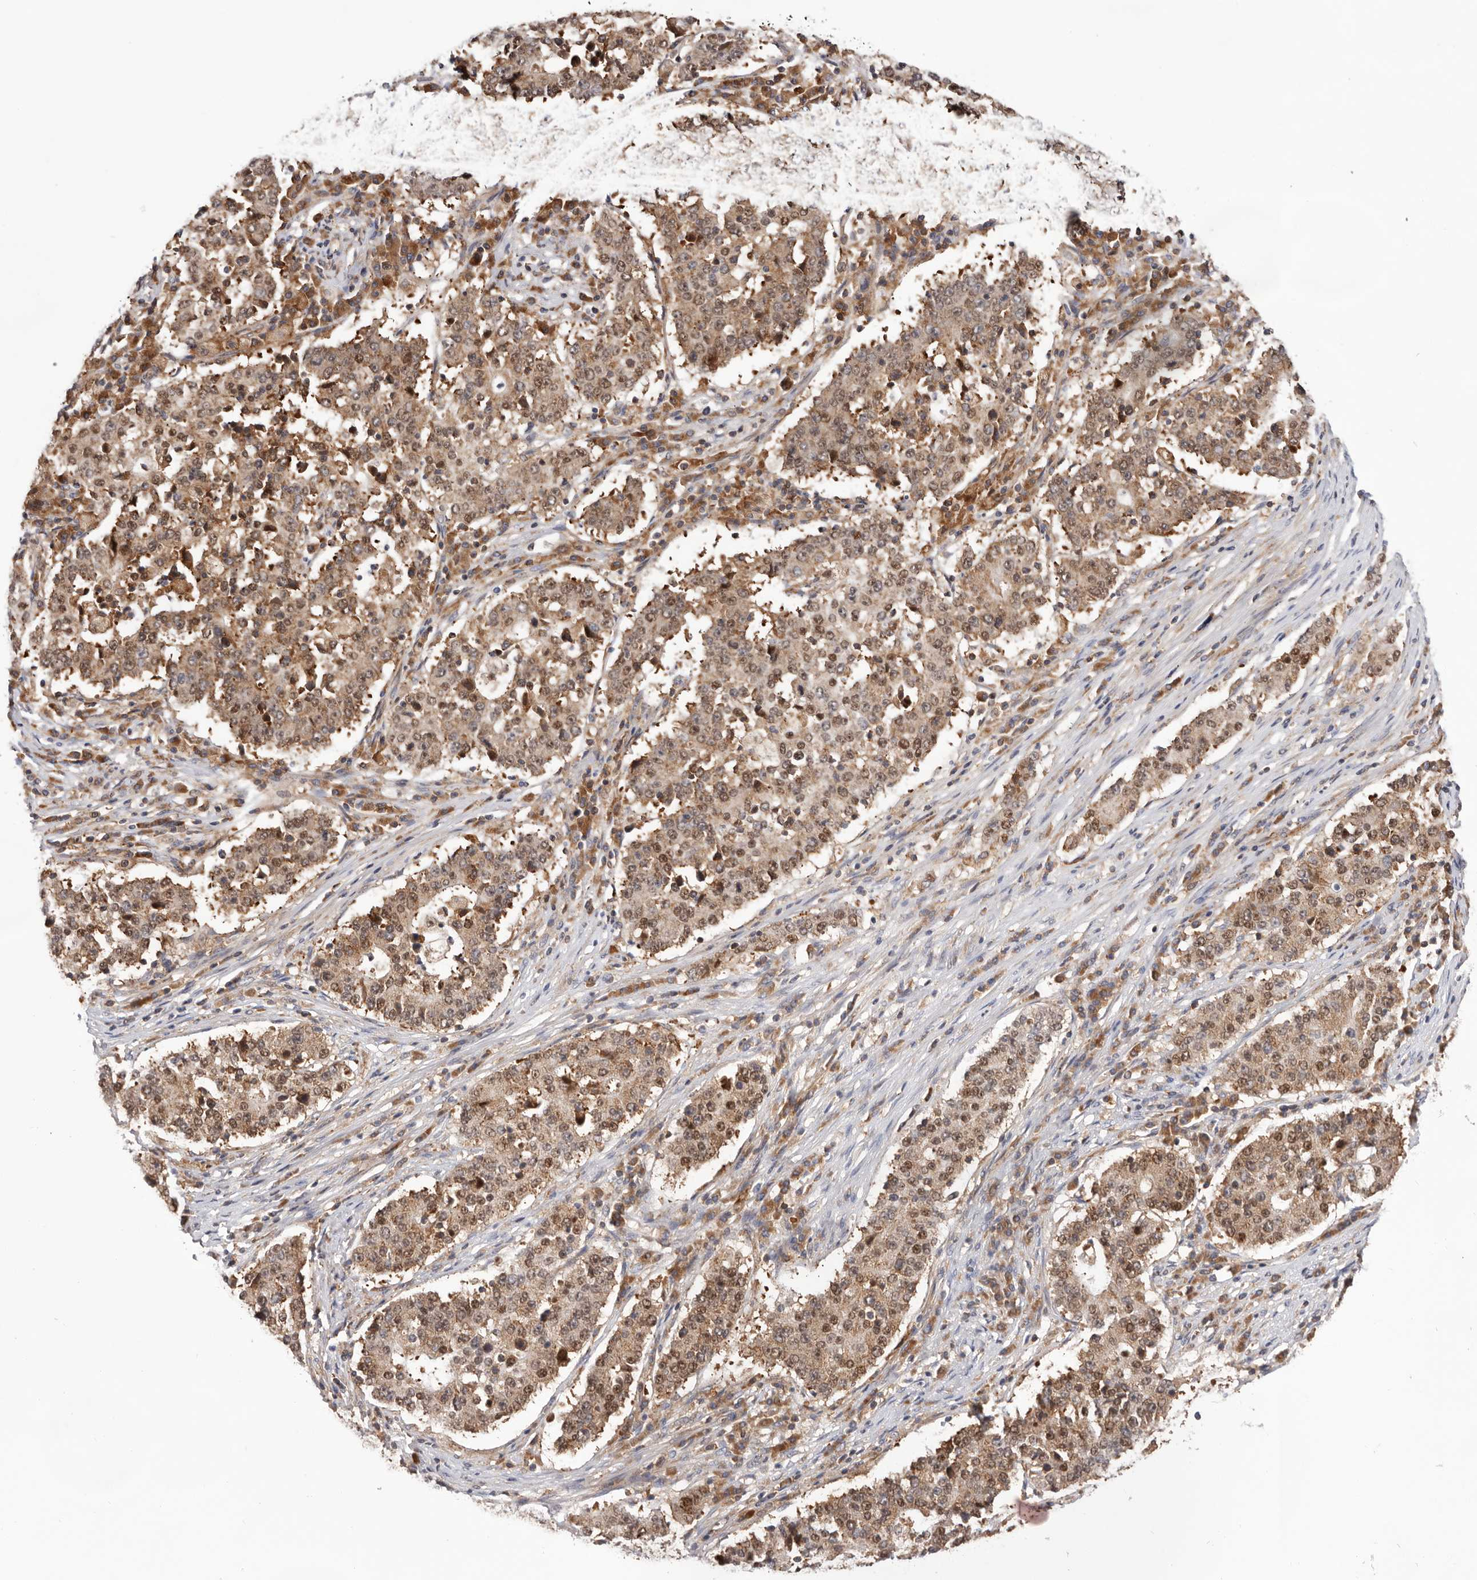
{"staining": {"intensity": "moderate", "quantity": ">75%", "location": "cytoplasmic/membranous,nuclear"}, "tissue": "stomach cancer", "cell_type": "Tumor cells", "image_type": "cancer", "snomed": [{"axis": "morphology", "description": "Adenocarcinoma, NOS"}, {"axis": "topography", "description": "Stomach"}], "caption": "Approximately >75% of tumor cells in stomach cancer reveal moderate cytoplasmic/membranous and nuclear protein expression as visualized by brown immunohistochemical staining.", "gene": "RNF213", "patient": {"sex": "male", "age": 59}}